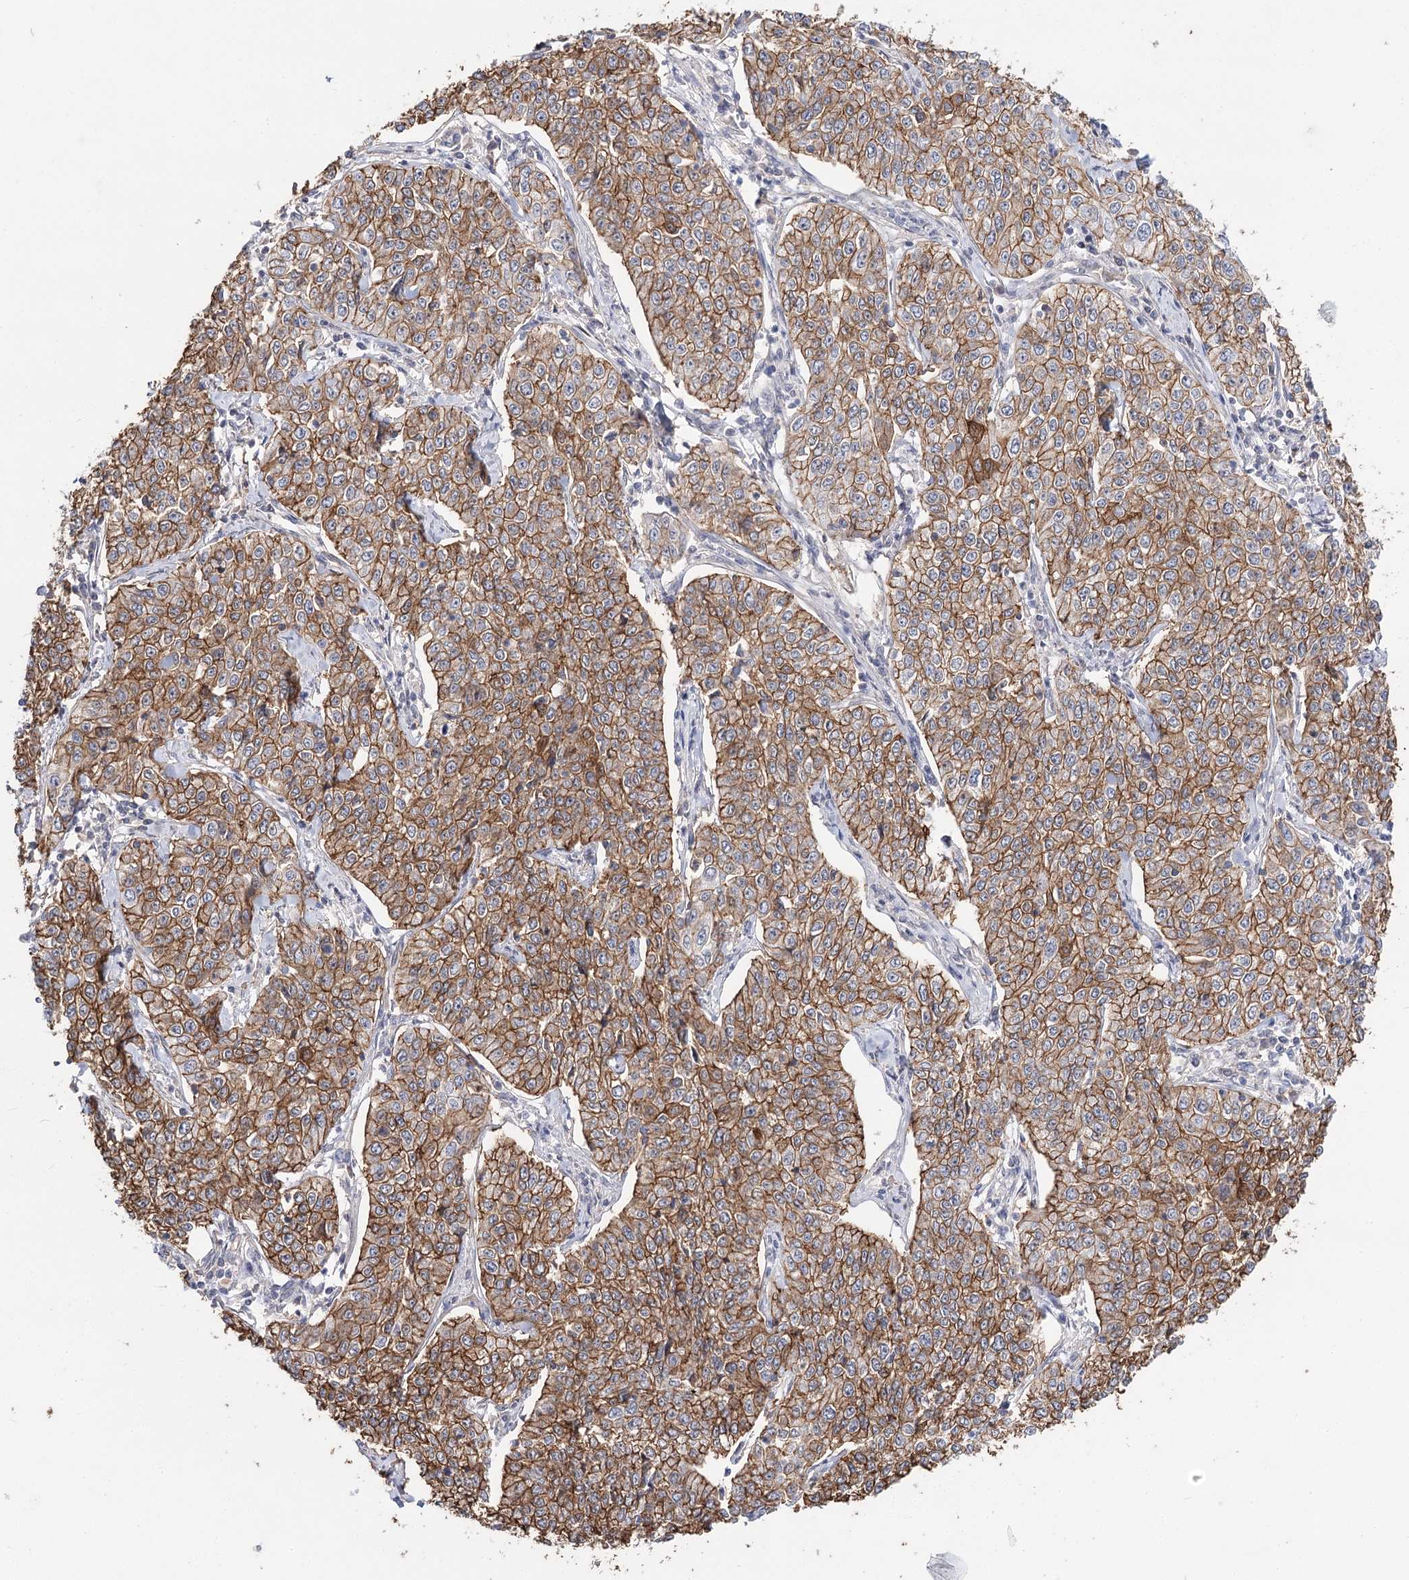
{"staining": {"intensity": "moderate", "quantity": ">75%", "location": "cytoplasmic/membranous"}, "tissue": "cervical cancer", "cell_type": "Tumor cells", "image_type": "cancer", "snomed": [{"axis": "morphology", "description": "Squamous cell carcinoma, NOS"}, {"axis": "topography", "description": "Cervix"}], "caption": "Brown immunohistochemical staining in human cervical cancer (squamous cell carcinoma) shows moderate cytoplasmic/membranous staining in about >75% of tumor cells.", "gene": "TMEM218", "patient": {"sex": "female", "age": 35}}